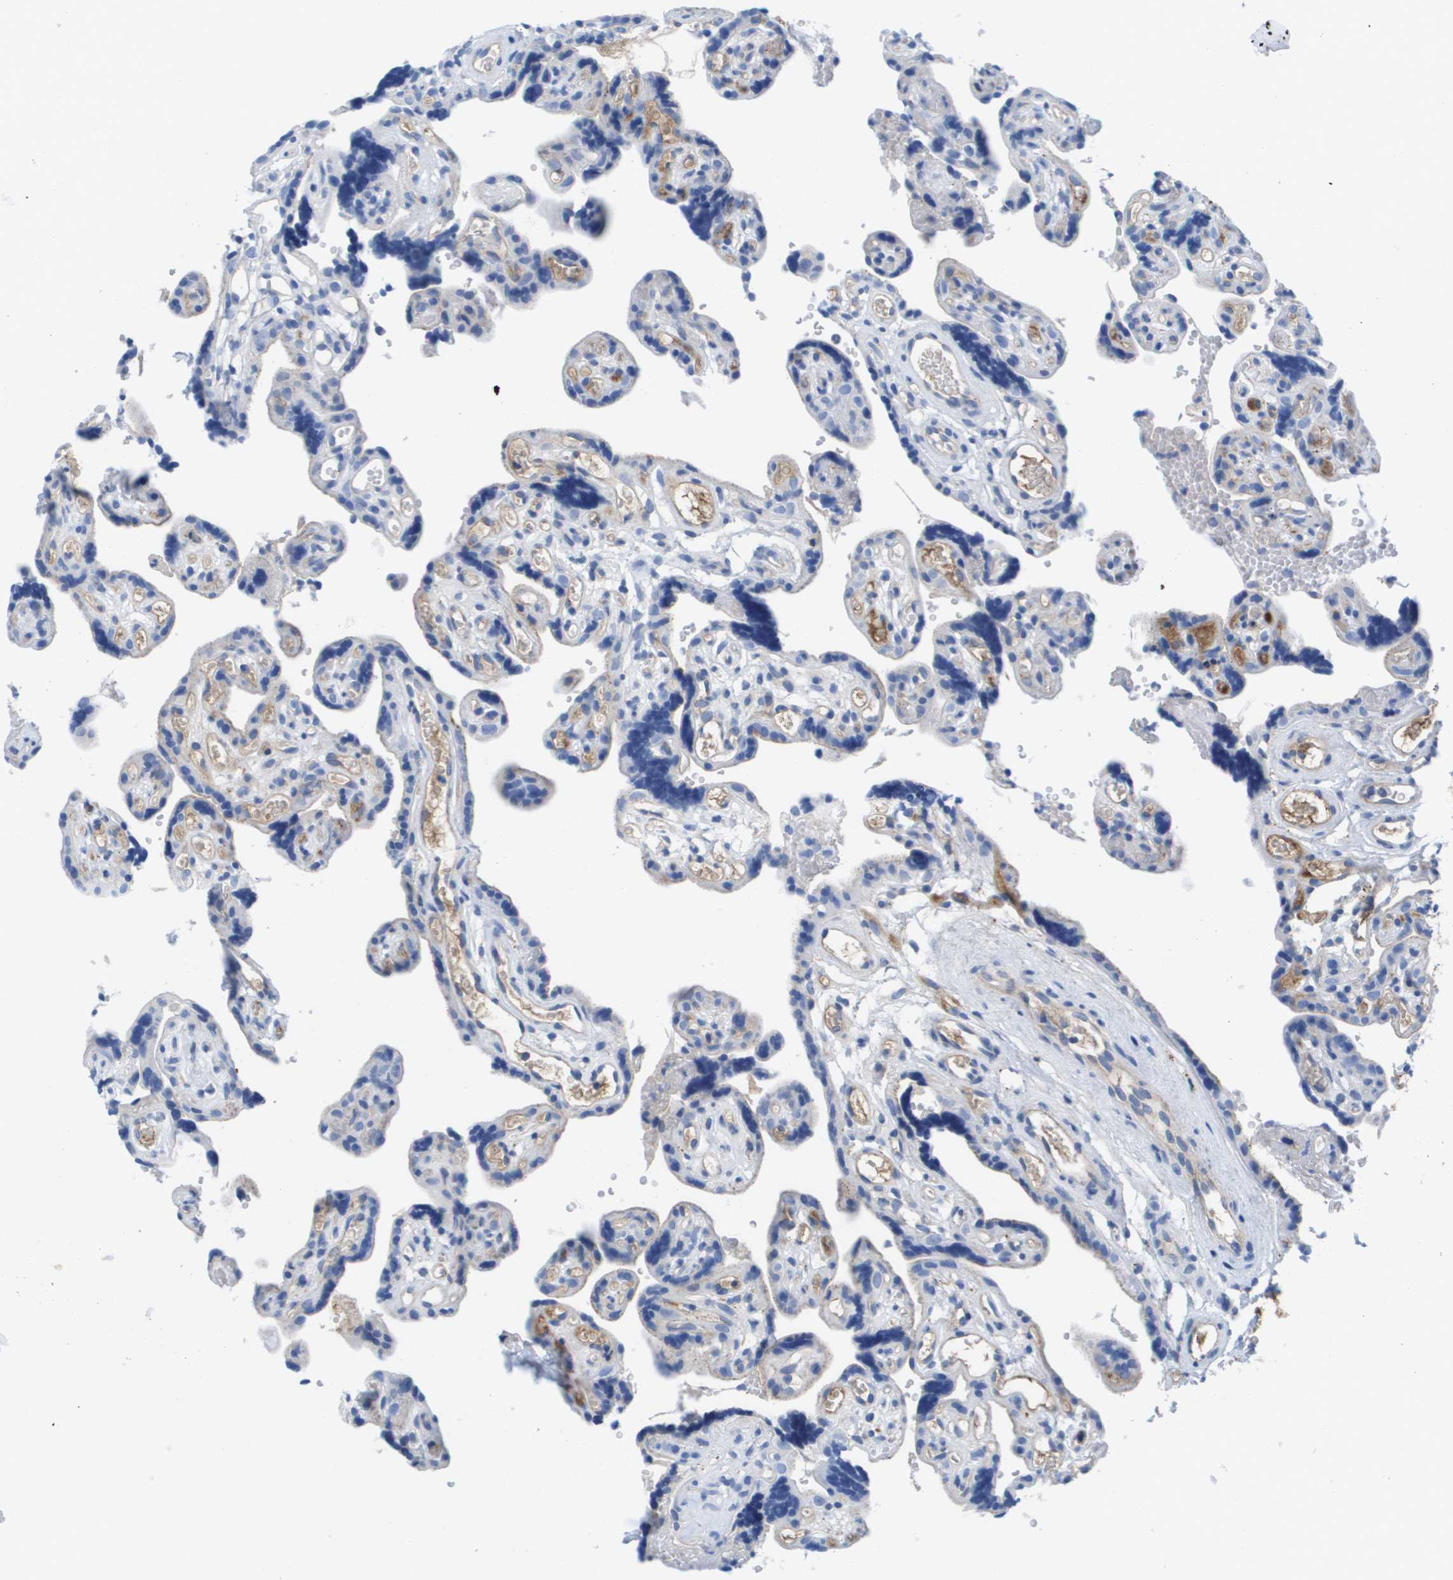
{"staining": {"intensity": "negative", "quantity": "none", "location": "none"}, "tissue": "placenta", "cell_type": "Decidual cells", "image_type": "normal", "snomed": [{"axis": "morphology", "description": "Normal tissue, NOS"}, {"axis": "topography", "description": "Placenta"}], "caption": "Immunohistochemistry (IHC) of normal human placenta exhibits no staining in decidual cells. Brightfield microscopy of immunohistochemistry stained with DAB (3,3'-diaminobenzidine) (brown) and hematoxylin (blue), captured at high magnification.", "gene": "APOA1", "patient": {"sex": "female", "age": 30}}